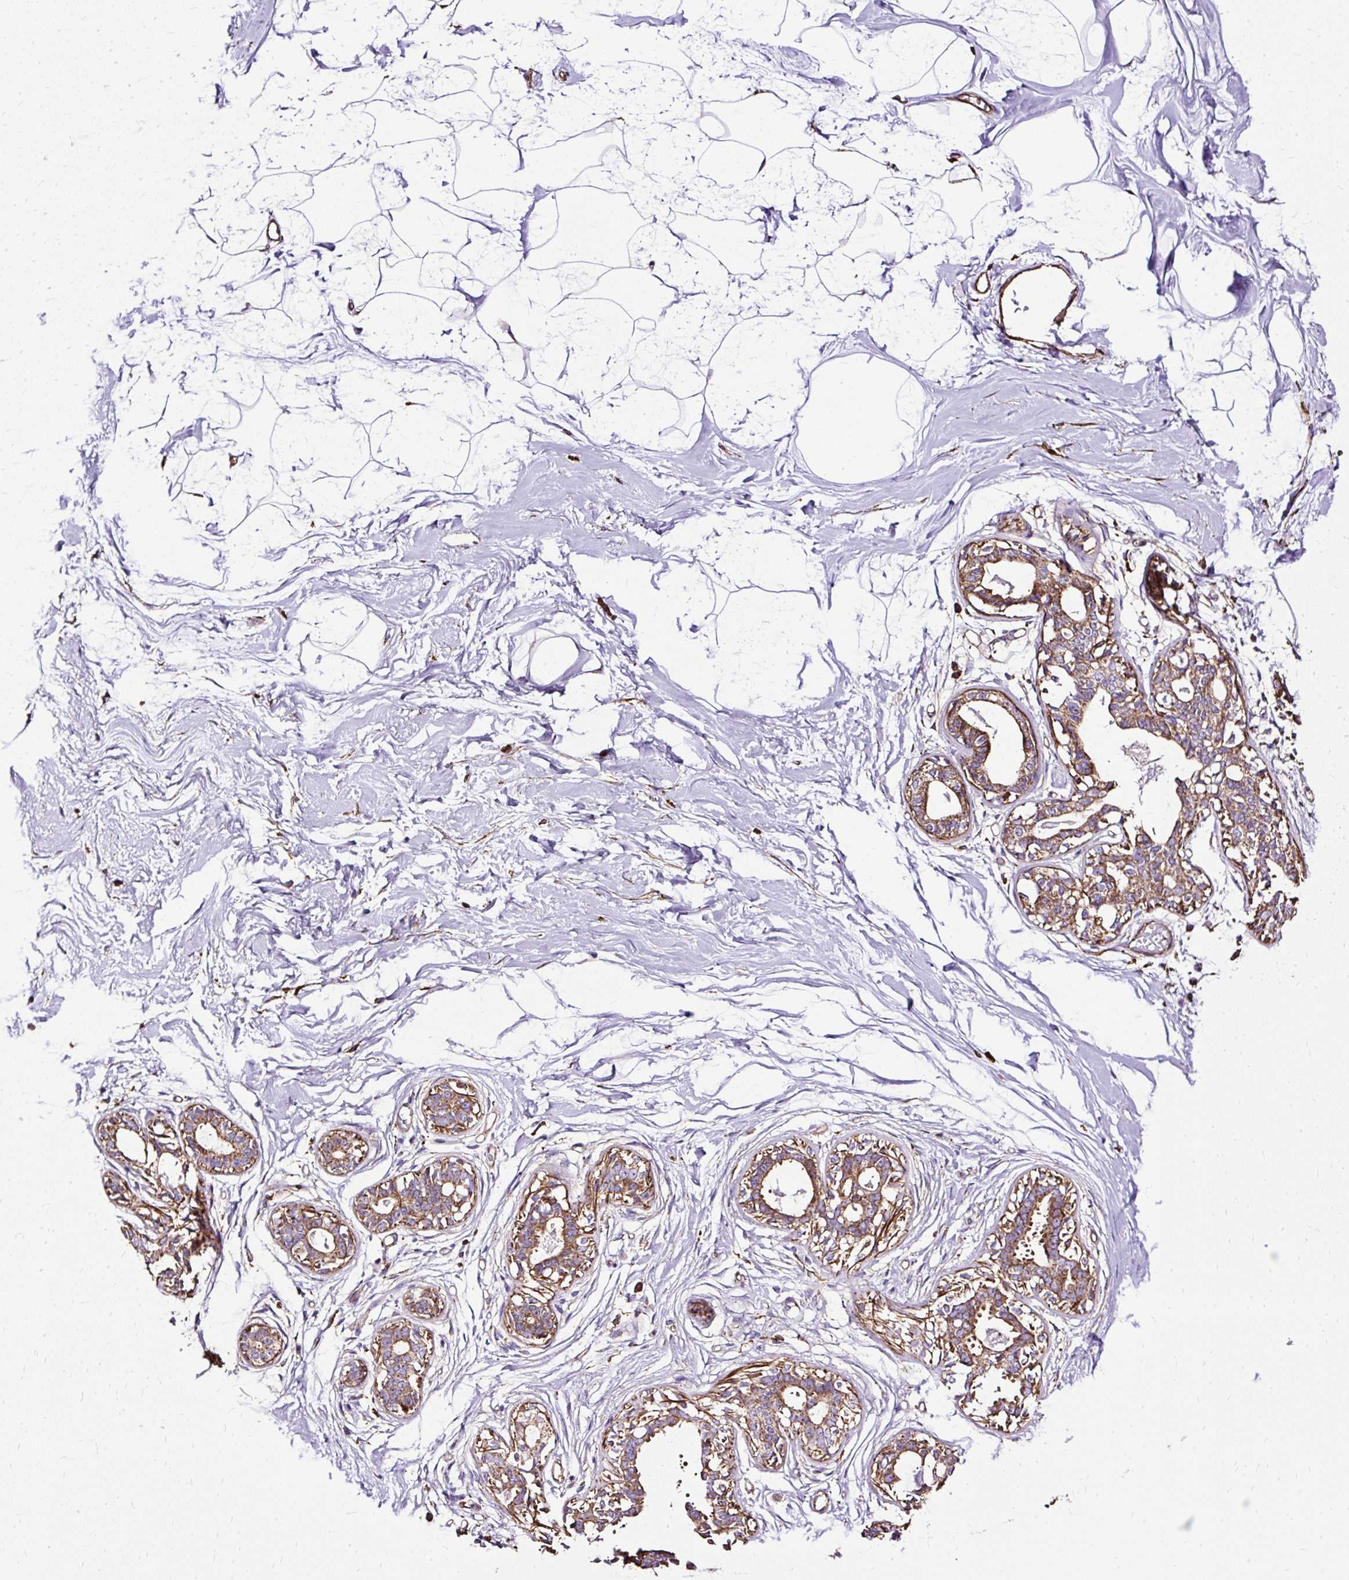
{"staining": {"intensity": "negative", "quantity": "none", "location": "none"}, "tissue": "breast", "cell_type": "Adipocytes", "image_type": "normal", "snomed": [{"axis": "morphology", "description": "Normal tissue, NOS"}, {"axis": "topography", "description": "Breast"}], "caption": "Histopathology image shows no significant protein expression in adipocytes of unremarkable breast.", "gene": "KLHL11", "patient": {"sex": "female", "age": 45}}